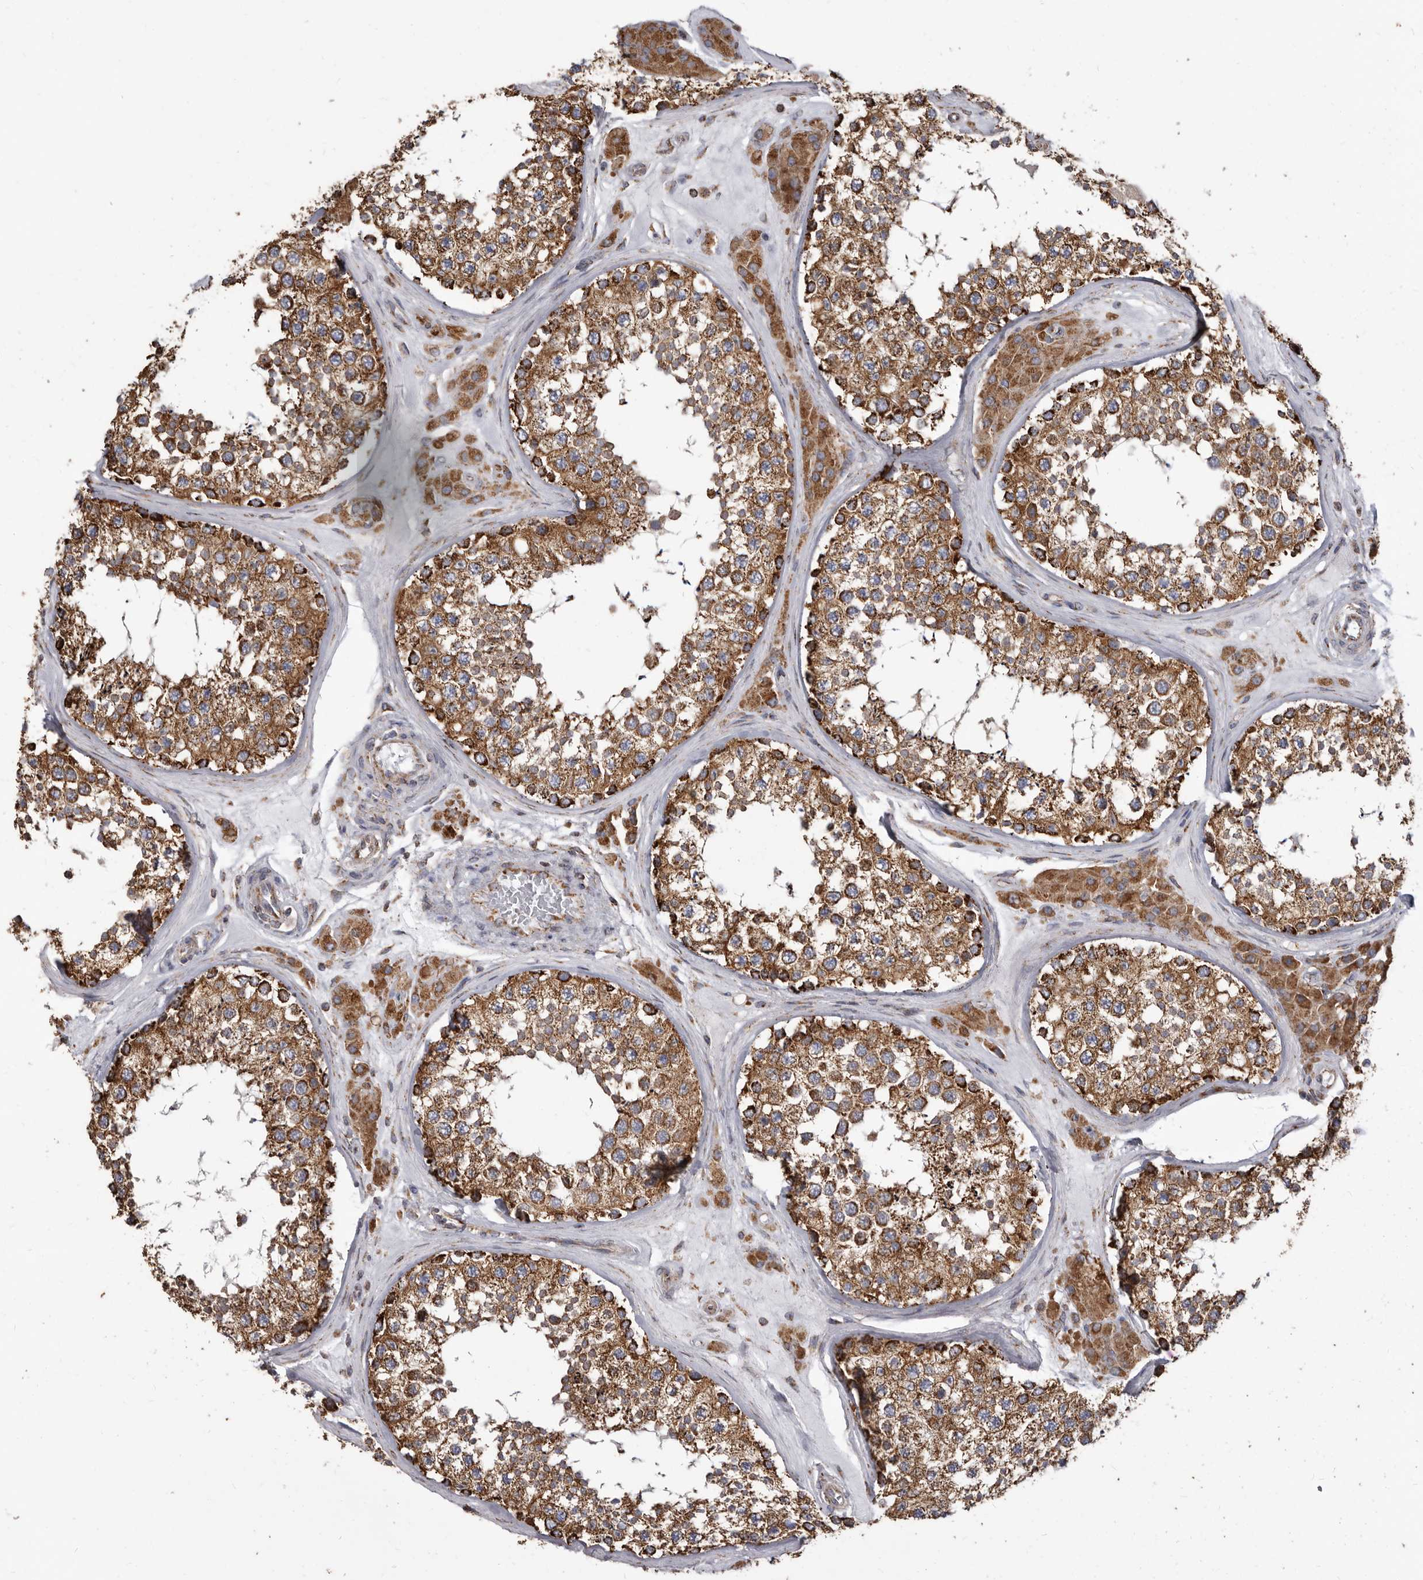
{"staining": {"intensity": "strong", "quantity": ">75%", "location": "cytoplasmic/membranous"}, "tissue": "testis", "cell_type": "Cells in seminiferous ducts", "image_type": "normal", "snomed": [{"axis": "morphology", "description": "Normal tissue, NOS"}, {"axis": "topography", "description": "Testis"}], "caption": "Cells in seminiferous ducts show high levels of strong cytoplasmic/membranous positivity in approximately >75% of cells in unremarkable human testis.", "gene": "CDK5RAP3", "patient": {"sex": "male", "age": 46}}